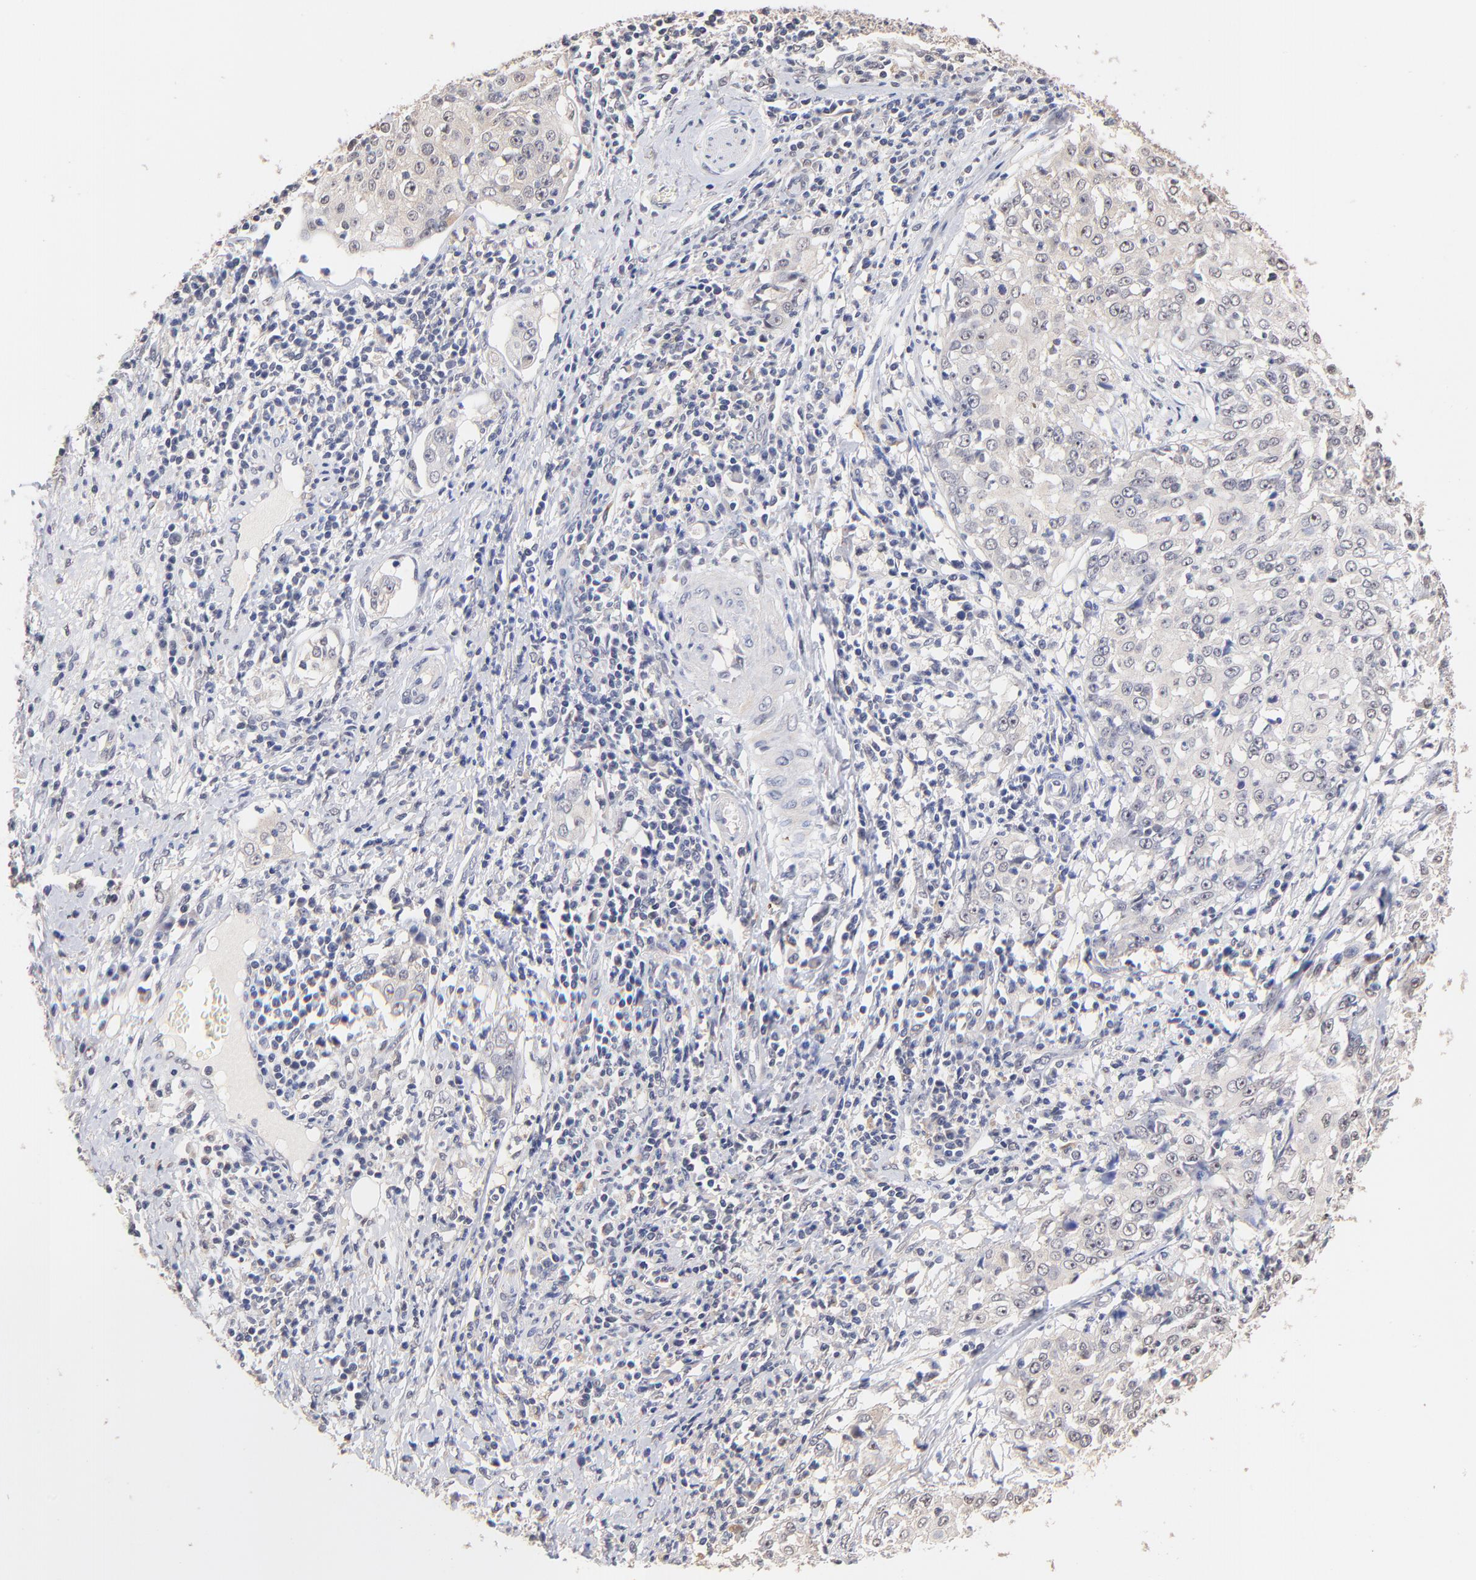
{"staining": {"intensity": "negative", "quantity": "none", "location": "none"}, "tissue": "cervical cancer", "cell_type": "Tumor cells", "image_type": "cancer", "snomed": [{"axis": "morphology", "description": "Squamous cell carcinoma, NOS"}, {"axis": "topography", "description": "Cervix"}], "caption": "Photomicrograph shows no protein positivity in tumor cells of cervical squamous cell carcinoma tissue.", "gene": "RIBC2", "patient": {"sex": "female", "age": 39}}